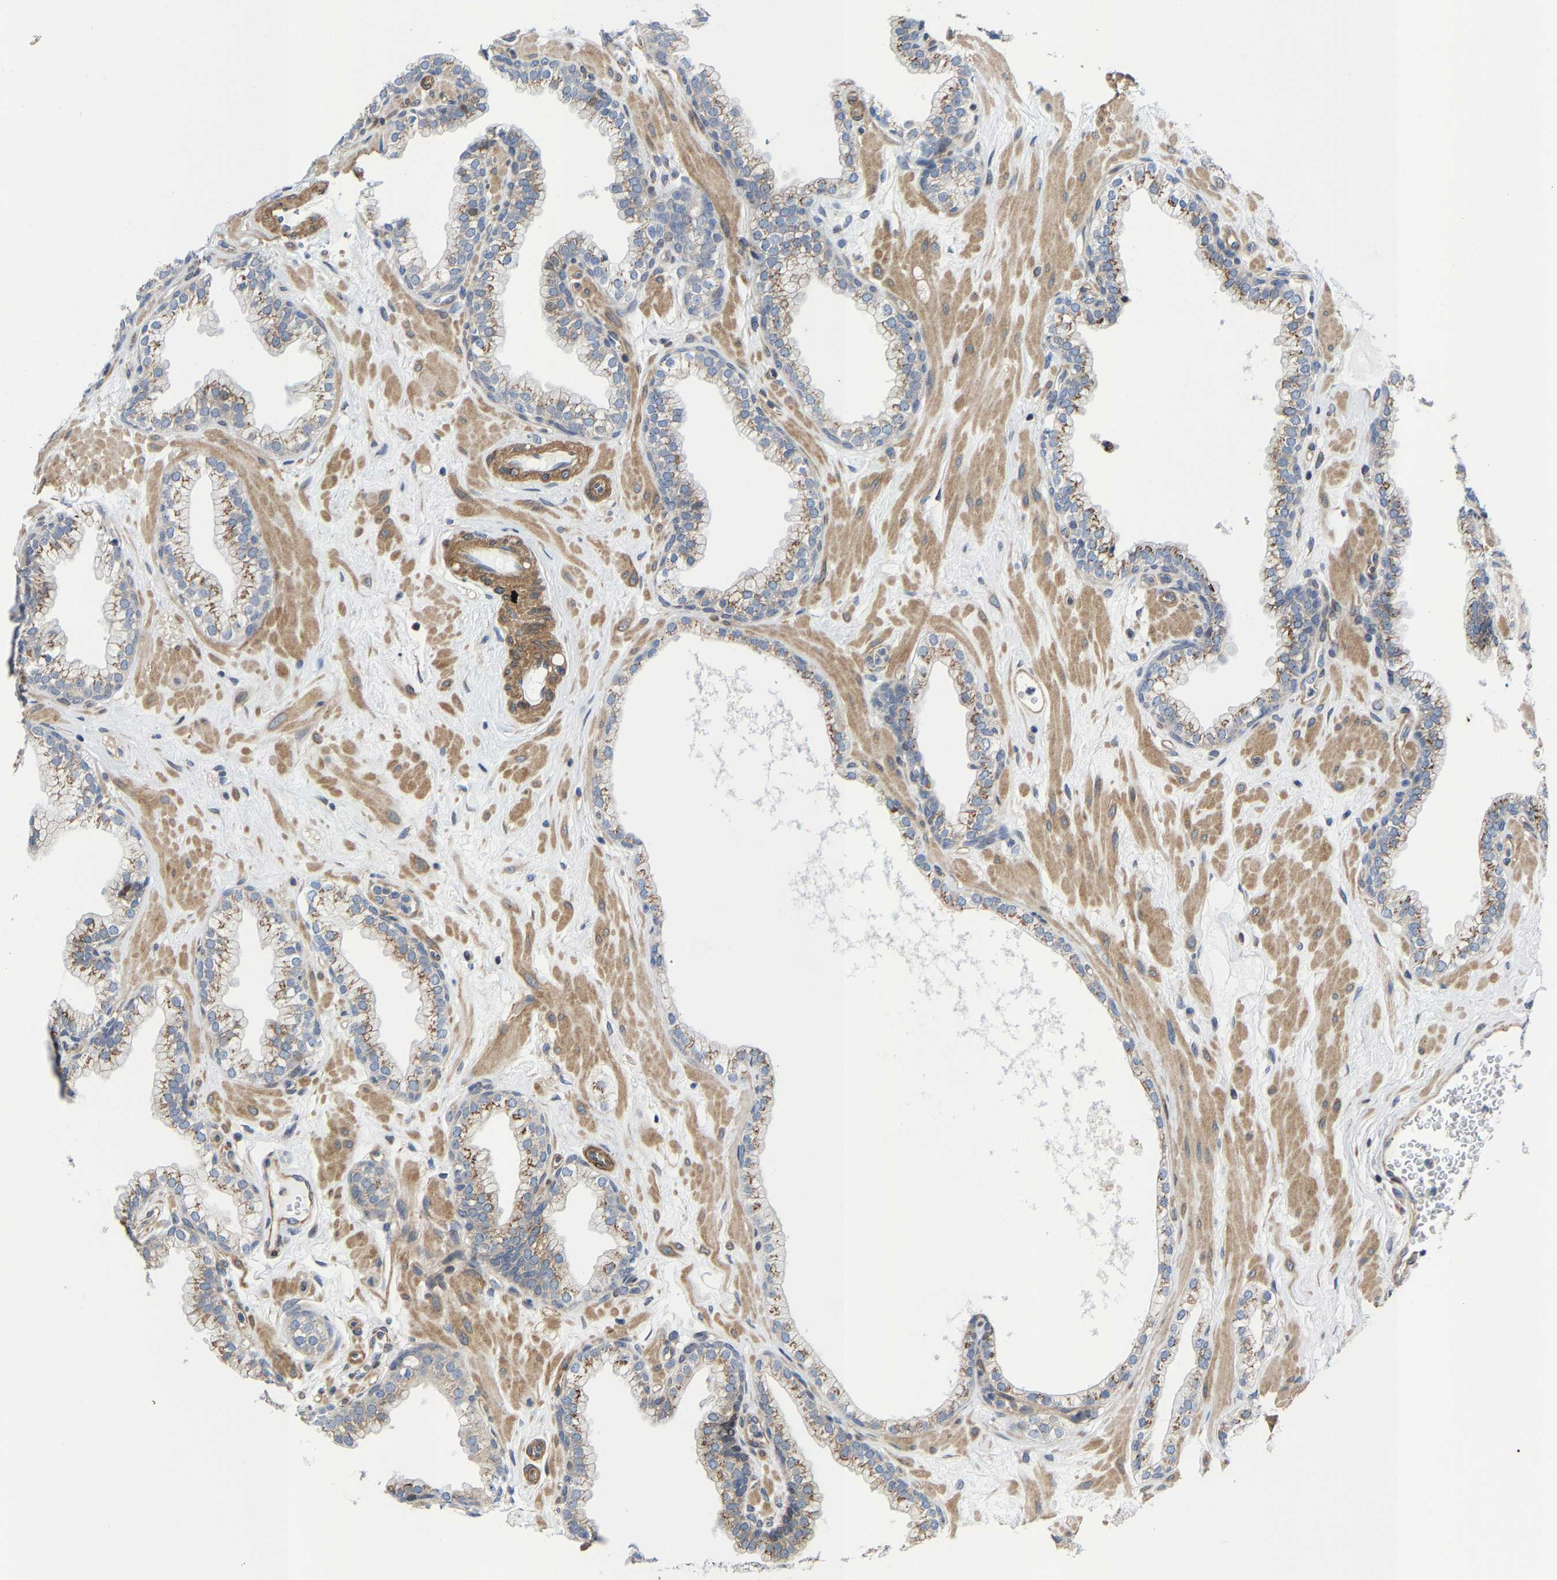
{"staining": {"intensity": "weak", "quantity": "25%-75%", "location": "cytoplasmic/membranous"}, "tissue": "prostate", "cell_type": "Glandular cells", "image_type": "normal", "snomed": [{"axis": "morphology", "description": "Normal tissue, NOS"}, {"axis": "morphology", "description": "Urothelial carcinoma, Low grade"}, {"axis": "topography", "description": "Urinary bladder"}, {"axis": "topography", "description": "Prostate"}], "caption": "Human prostate stained with a brown dye reveals weak cytoplasmic/membranous positive expression in approximately 25%-75% of glandular cells.", "gene": "TGFB1I1", "patient": {"sex": "male", "age": 60}}